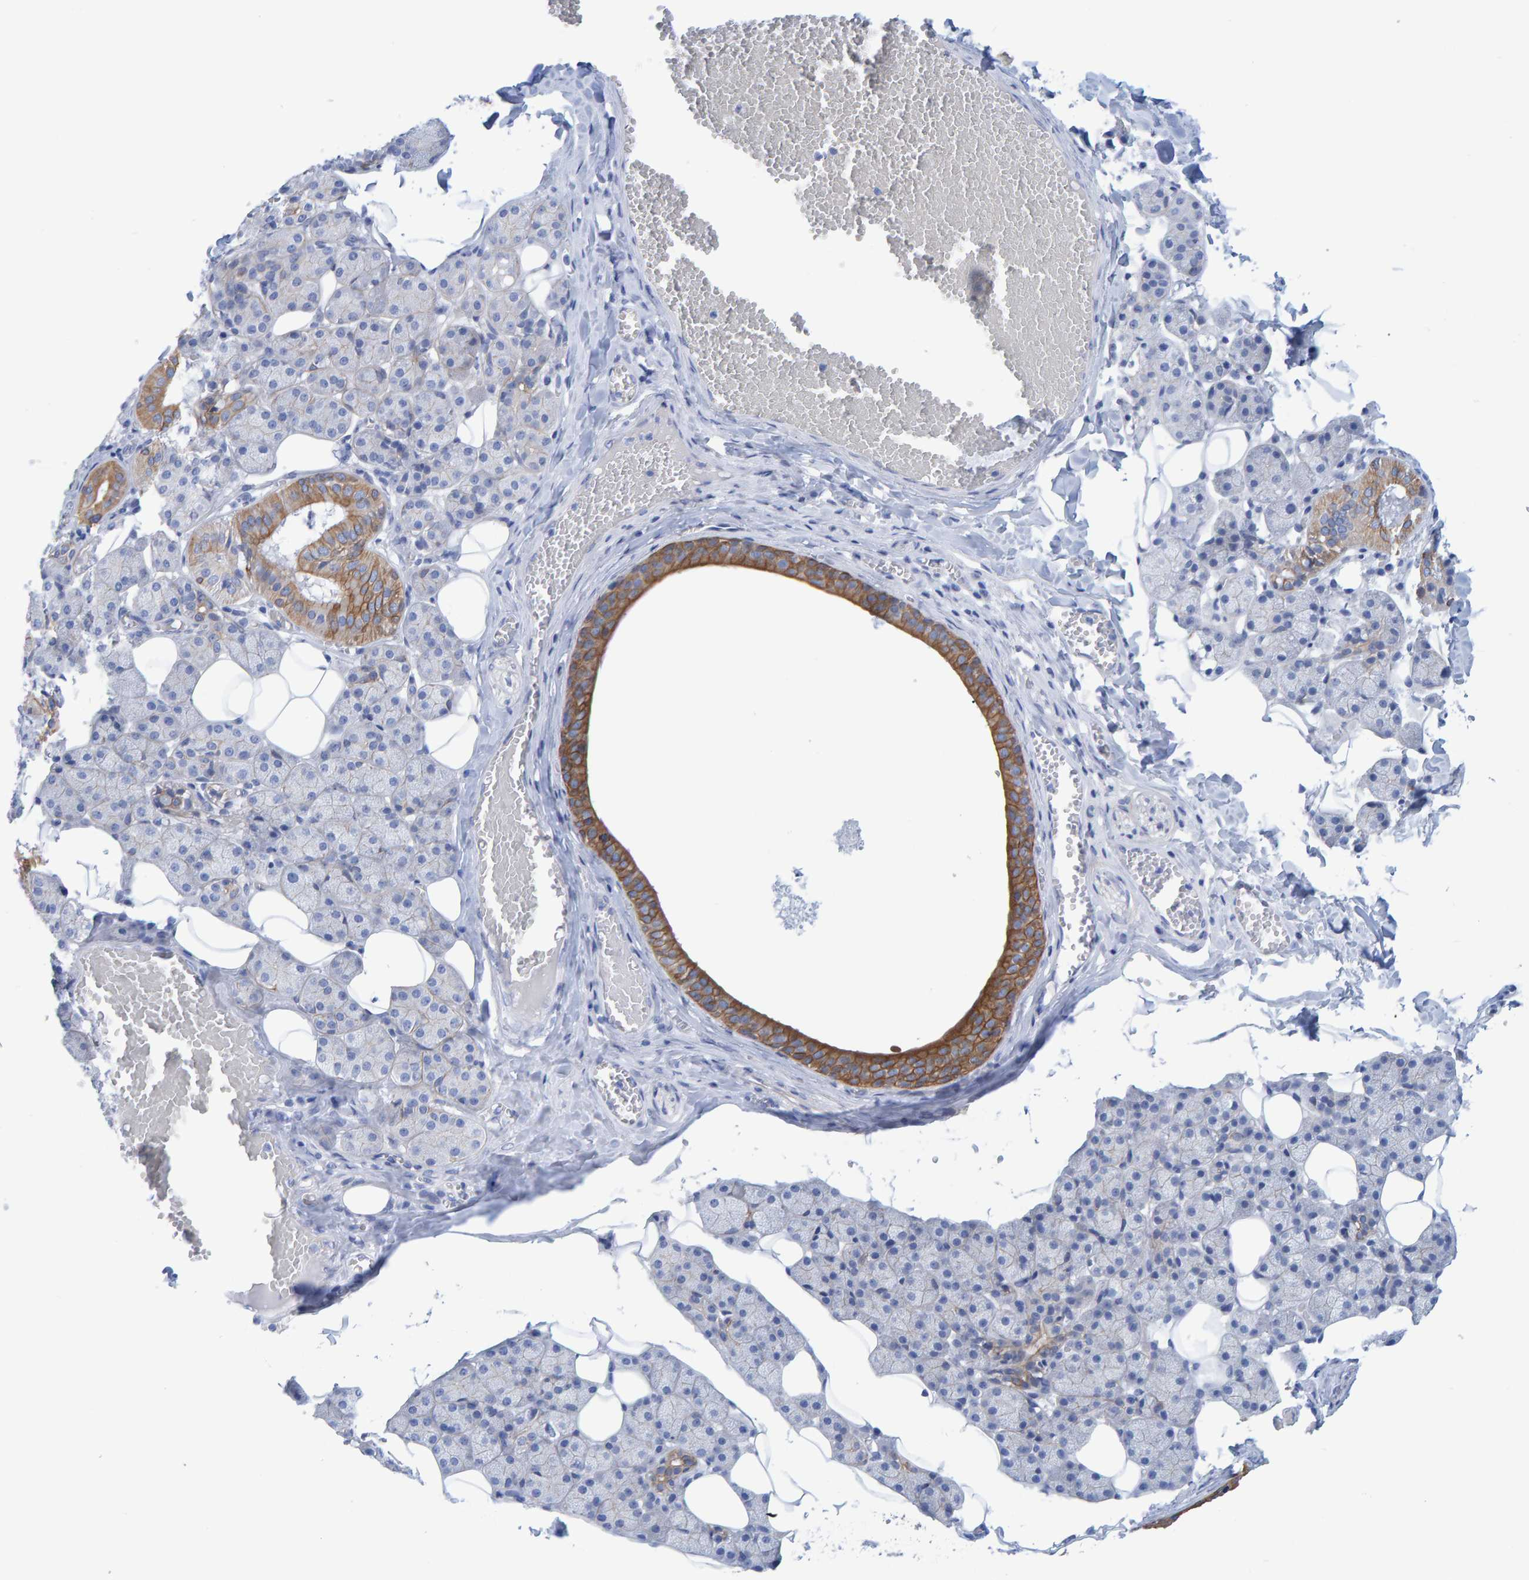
{"staining": {"intensity": "moderate", "quantity": "<25%", "location": "cytoplasmic/membranous"}, "tissue": "salivary gland", "cell_type": "Glandular cells", "image_type": "normal", "snomed": [{"axis": "morphology", "description": "Normal tissue, NOS"}, {"axis": "topography", "description": "Salivary gland"}], "caption": "IHC (DAB) staining of benign human salivary gland displays moderate cytoplasmic/membranous protein positivity in approximately <25% of glandular cells.", "gene": "JAKMIP3", "patient": {"sex": "female", "age": 33}}